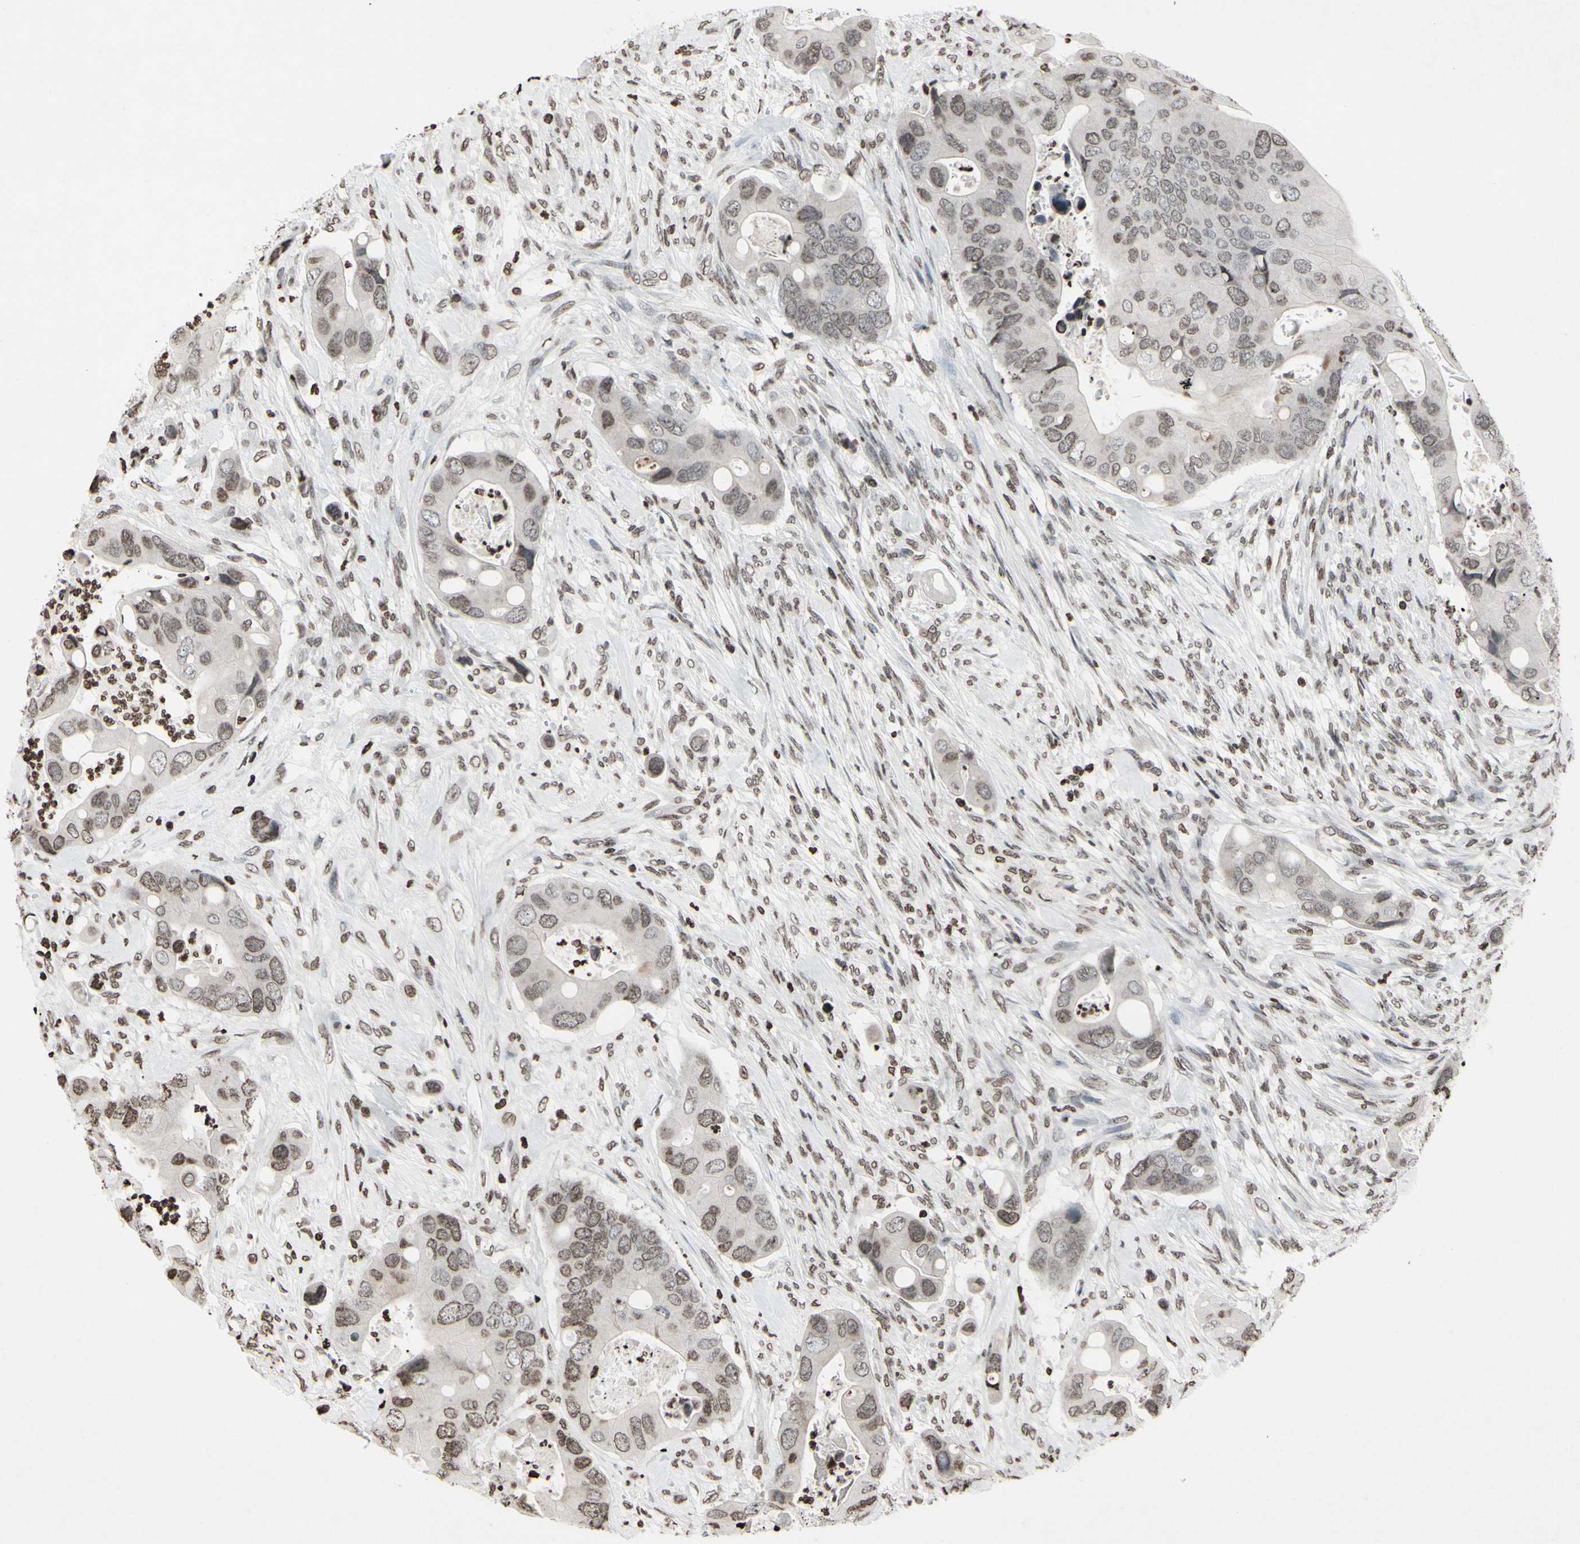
{"staining": {"intensity": "weak", "quantity": "25%-75%", "location": "nuclear"}, "tissue": "colorectal cancer", "cell_type": "Tumor cells", "image_type": "cancer", "snomed": [{"axis": "morphology", "description": "Adenocarcinoma, NOS"}, {"axis": "topography", "description": "Rectum"}], "caption": "DAB (3,3'-diaminobenzidine) immunohistochemical staining of human adenocarcinoma (colorectal) displays weak nuclear protein expression in approximately 25%-75% of tumor cells.", "gene": "CD79B", "patient": {"sex": "female", "age": 57}}